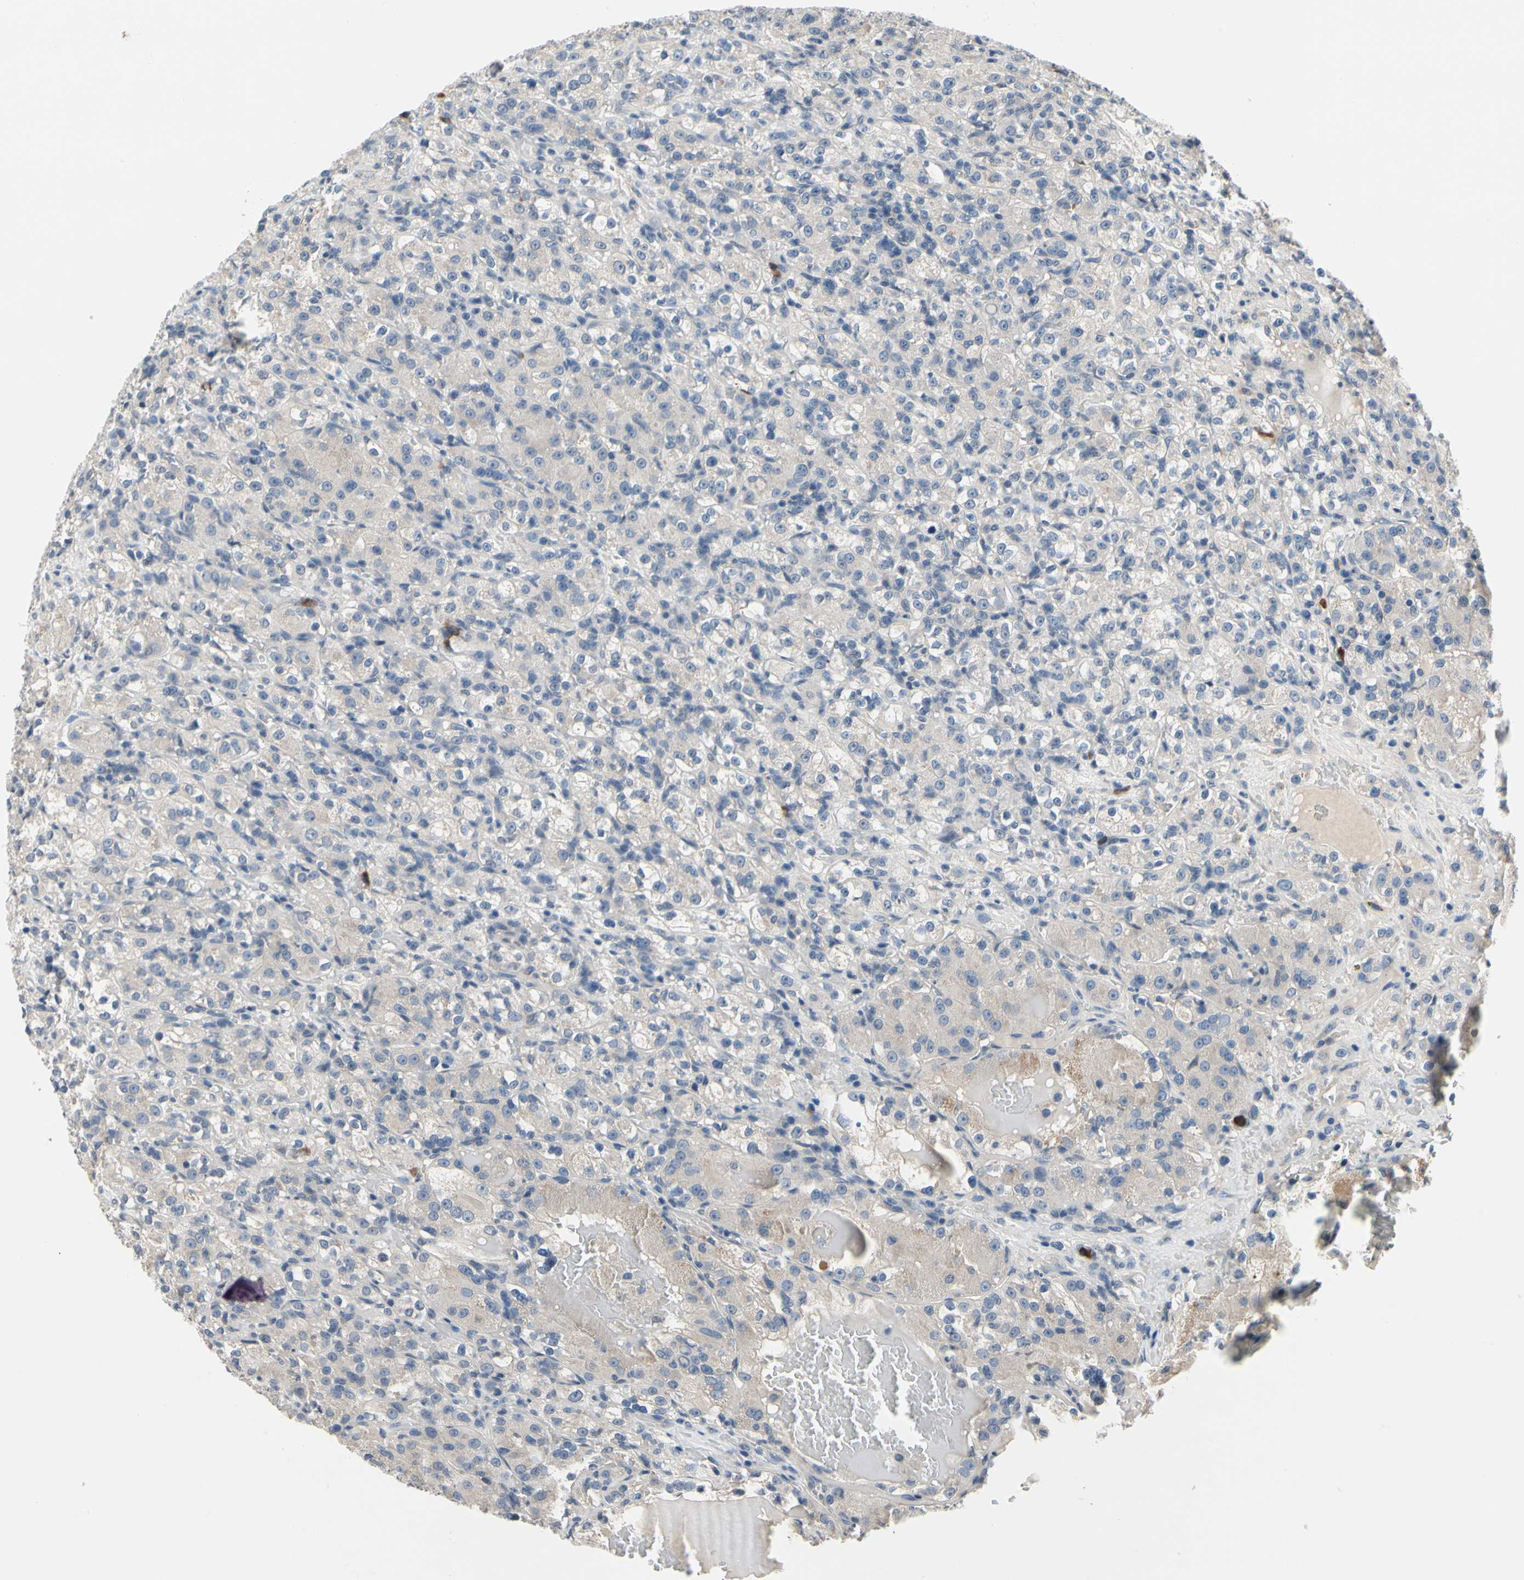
{"staining": {"intensity": "weak", "quantity": "<25%", "location": "cytoplasmic/membranous"}, "tissue": "renal cancer", "cell_type": "Tumor cells", "image_type": "cancer", "snomed": [{"axis": "morphology", "description": "Normal tissue, NOS"}, {"axis": "morphology", "description": "Adenocarcinoma, NOS"}, {"axis": "topography", "description": "Kidney"}], "caption": "Immunohistochemistry of human renal cancer (adenocarcinoma) displays no expression in tumor cells.", "gene": "SELENOK", "patient": {"sex": "male", "age": 61}}